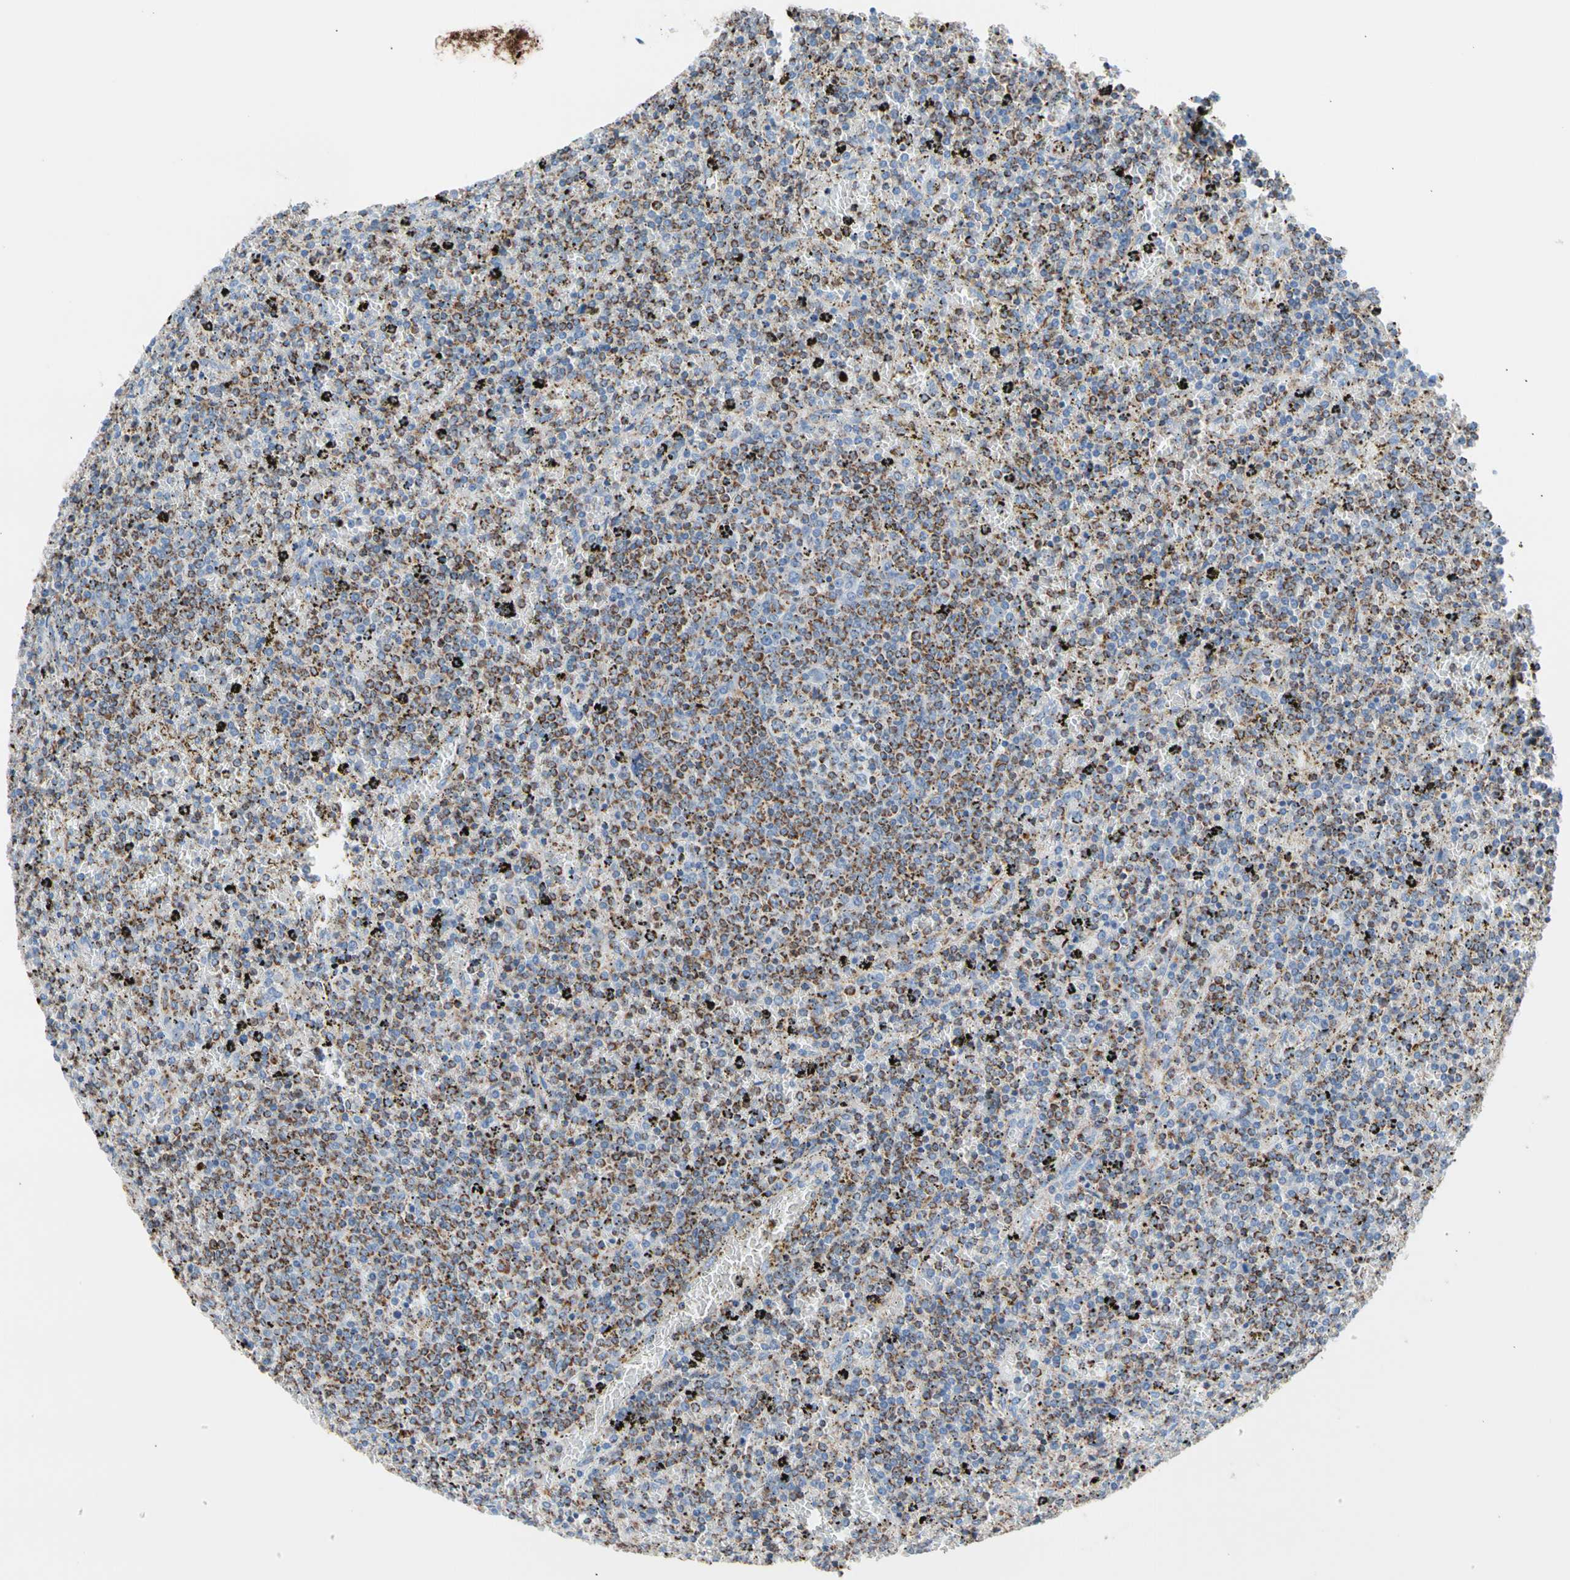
{"staining": {"intensity": "strong", "quantity": ">75%", "location": "cytoplasmic/membranous"}, "tissue": "lymphoma", "cell_type": "Tumor cells", "image_type": "cancer", "snomed": [{"axis": "morphology", "description": "Malignant lymphoma, non-Hodgkin's type, Low grade"}, {"axis": "topography", "description": "Spleen"}], "caption": "Brown immunohistochemical staining in low-grade malignant lymphoma, non-Hodgkin's type displays strong cytoplasmic/membranous positivity in approximately >75% of tumor cells. The staining was performed using DAB, with brown indicating positive protein expression. Nuclei are stained blue with hematoxylin.", "gene": "HK1", "patient": {"sex": "female", "age": 77}}